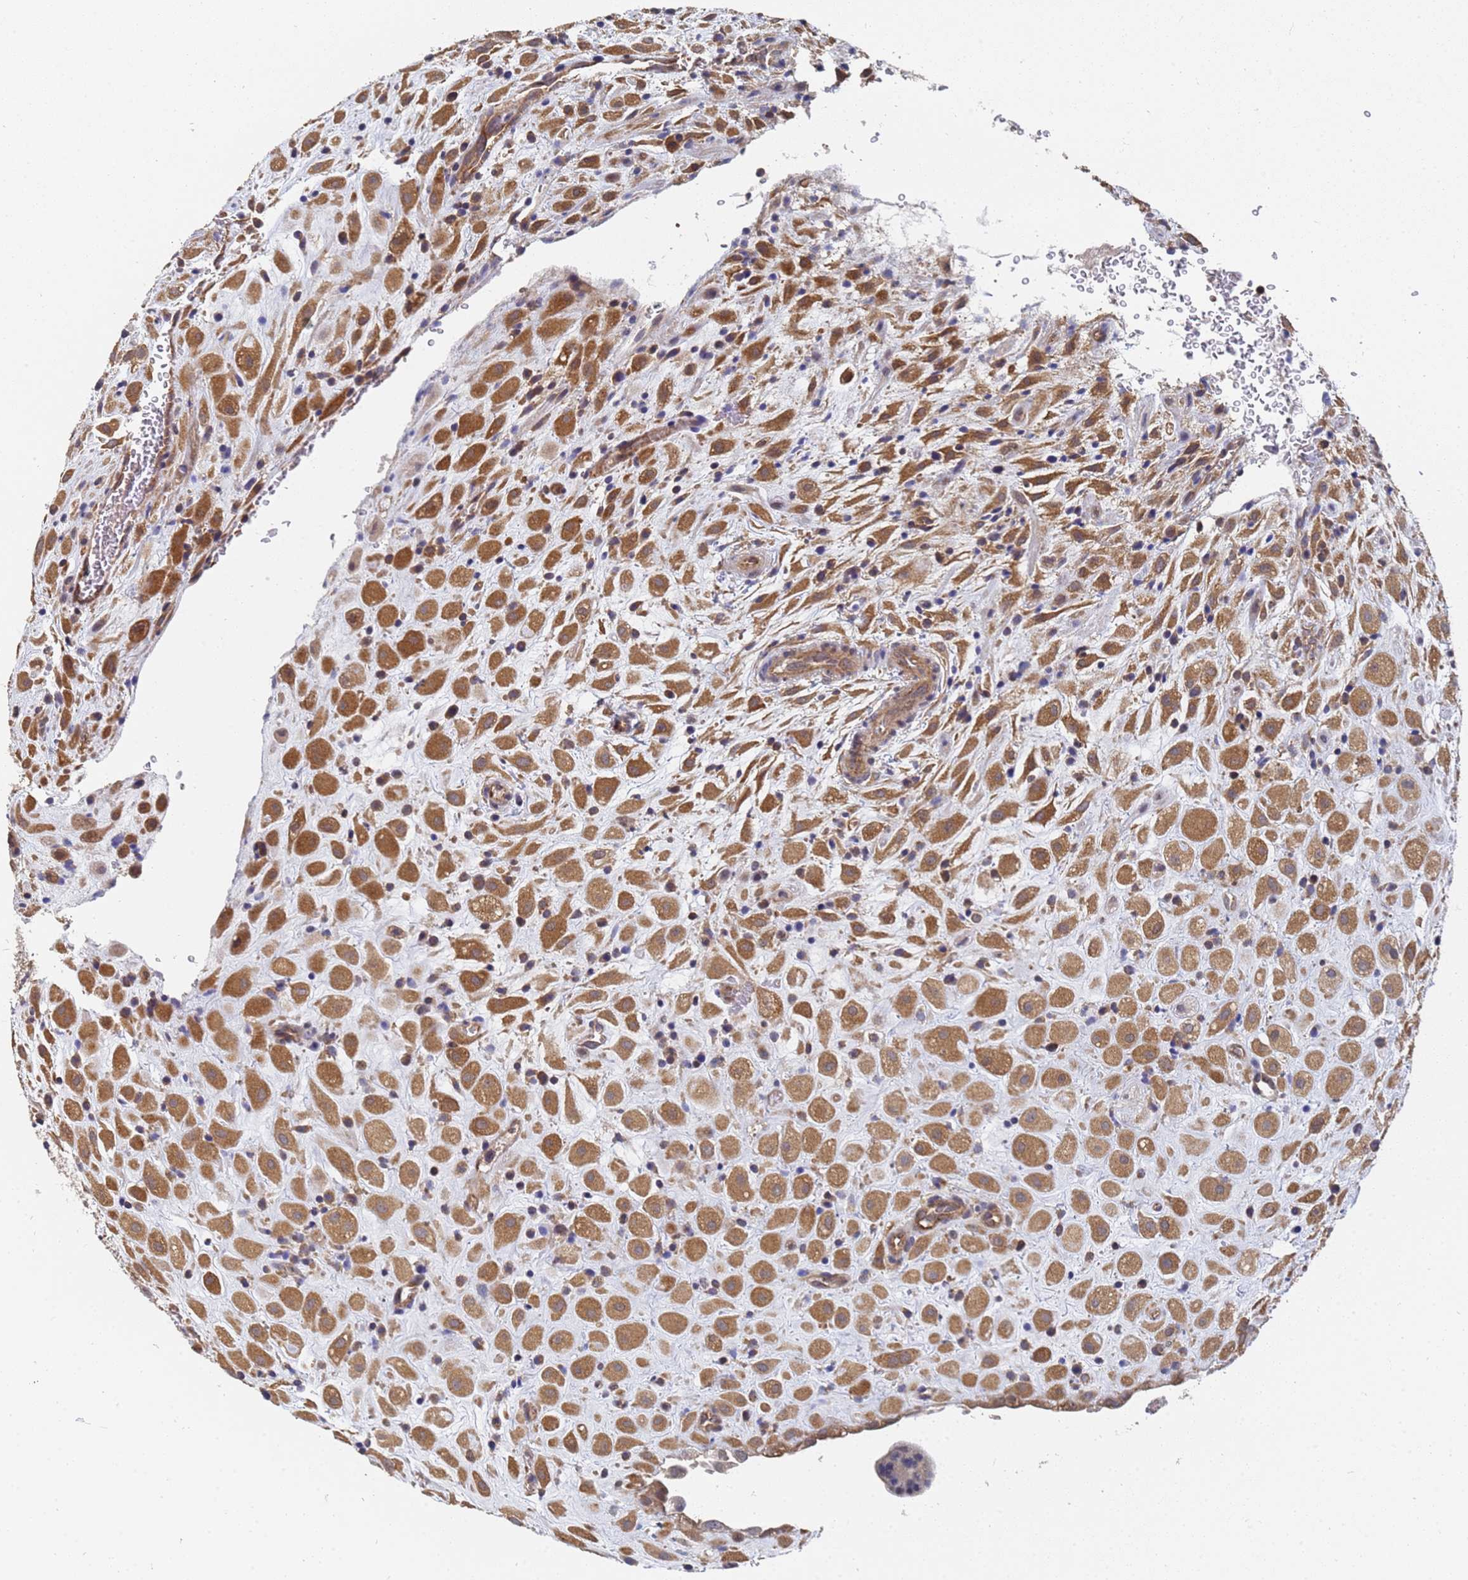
{"staining": {"intensity": "moderate", "quantity": ">75%", "location": "cytoplasmic/membranous"}, "tissue": "placenta", "cell_type": "Decidual cells", "image_type": "normal", "snomed": [{"axis": "morphology", "description": "Normal tissue, NOS"}, {"axis": "topography", "description": "Placenta"}], "caption": "The image demonstrates staining of normal placenta, revealing moderate cytoplasmic/membranous protein positivity (brown color) within decidual cells.", "gene": "ALS2CL", "patient": {"sex": "female", "age": 35}}